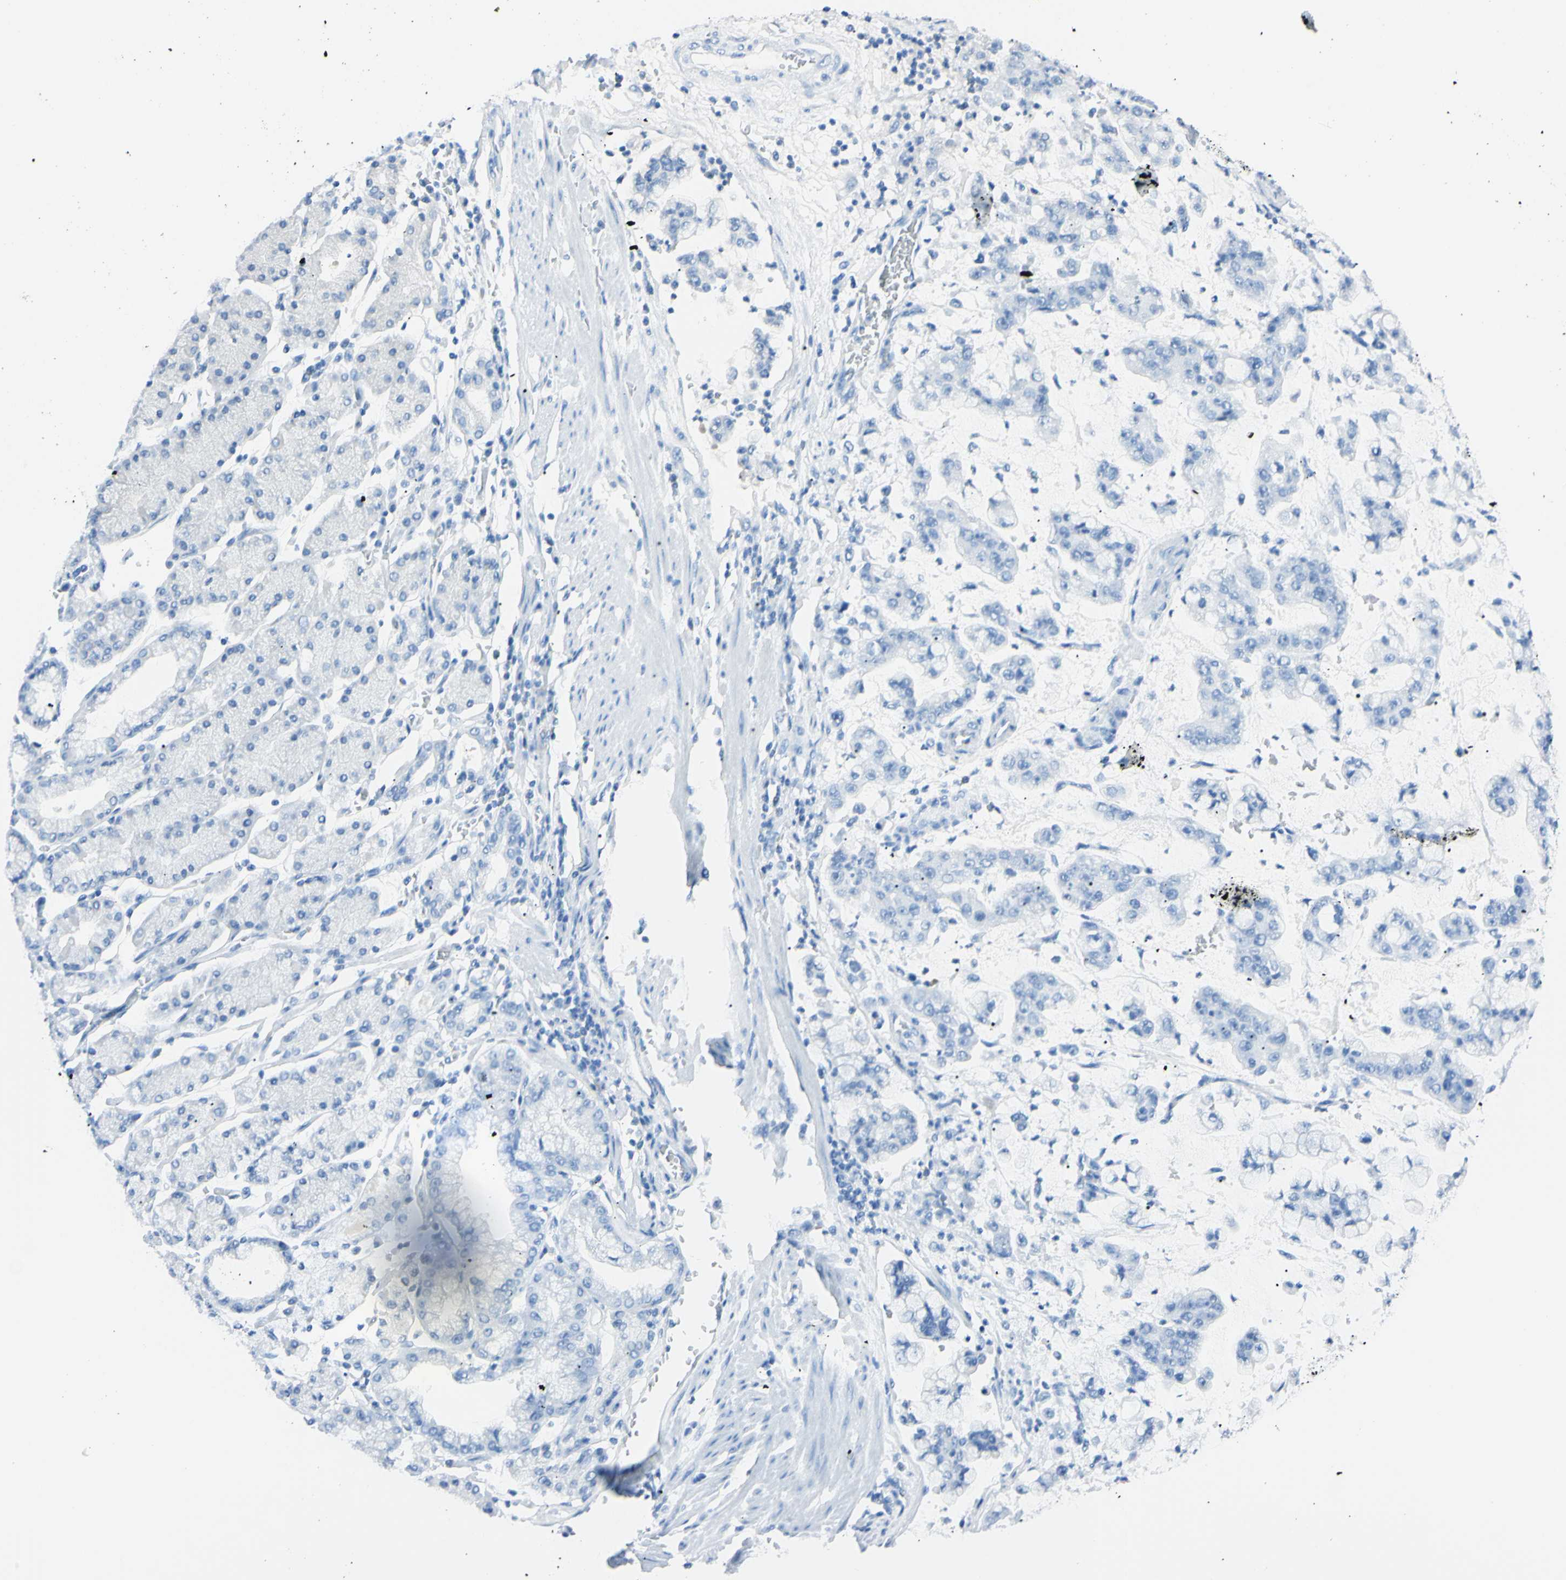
{"staining": {"intensity": "negative", "quantity": "none", "location": "none"}, "tissue": "stomach cancer", "cell_type": "Tumor cells", "image_type": "cancer", "snomed": [{"axis": "morphology", "description": "Normal tissue, NOS"}, {"axis": "morphology", "description": "Adenocarcinoma, NOS"}, {"axis": "topography", "description": "Stomach, upper"}, {"axis": "topography", "description": "Stomach"}], "caption": "Immunohistochemistry (IHC) of stomach adenocarcinoma displays no positivity in tumor cells.", "gene": "FOLH1", "patient": {"sex": "male", "age": 76}}